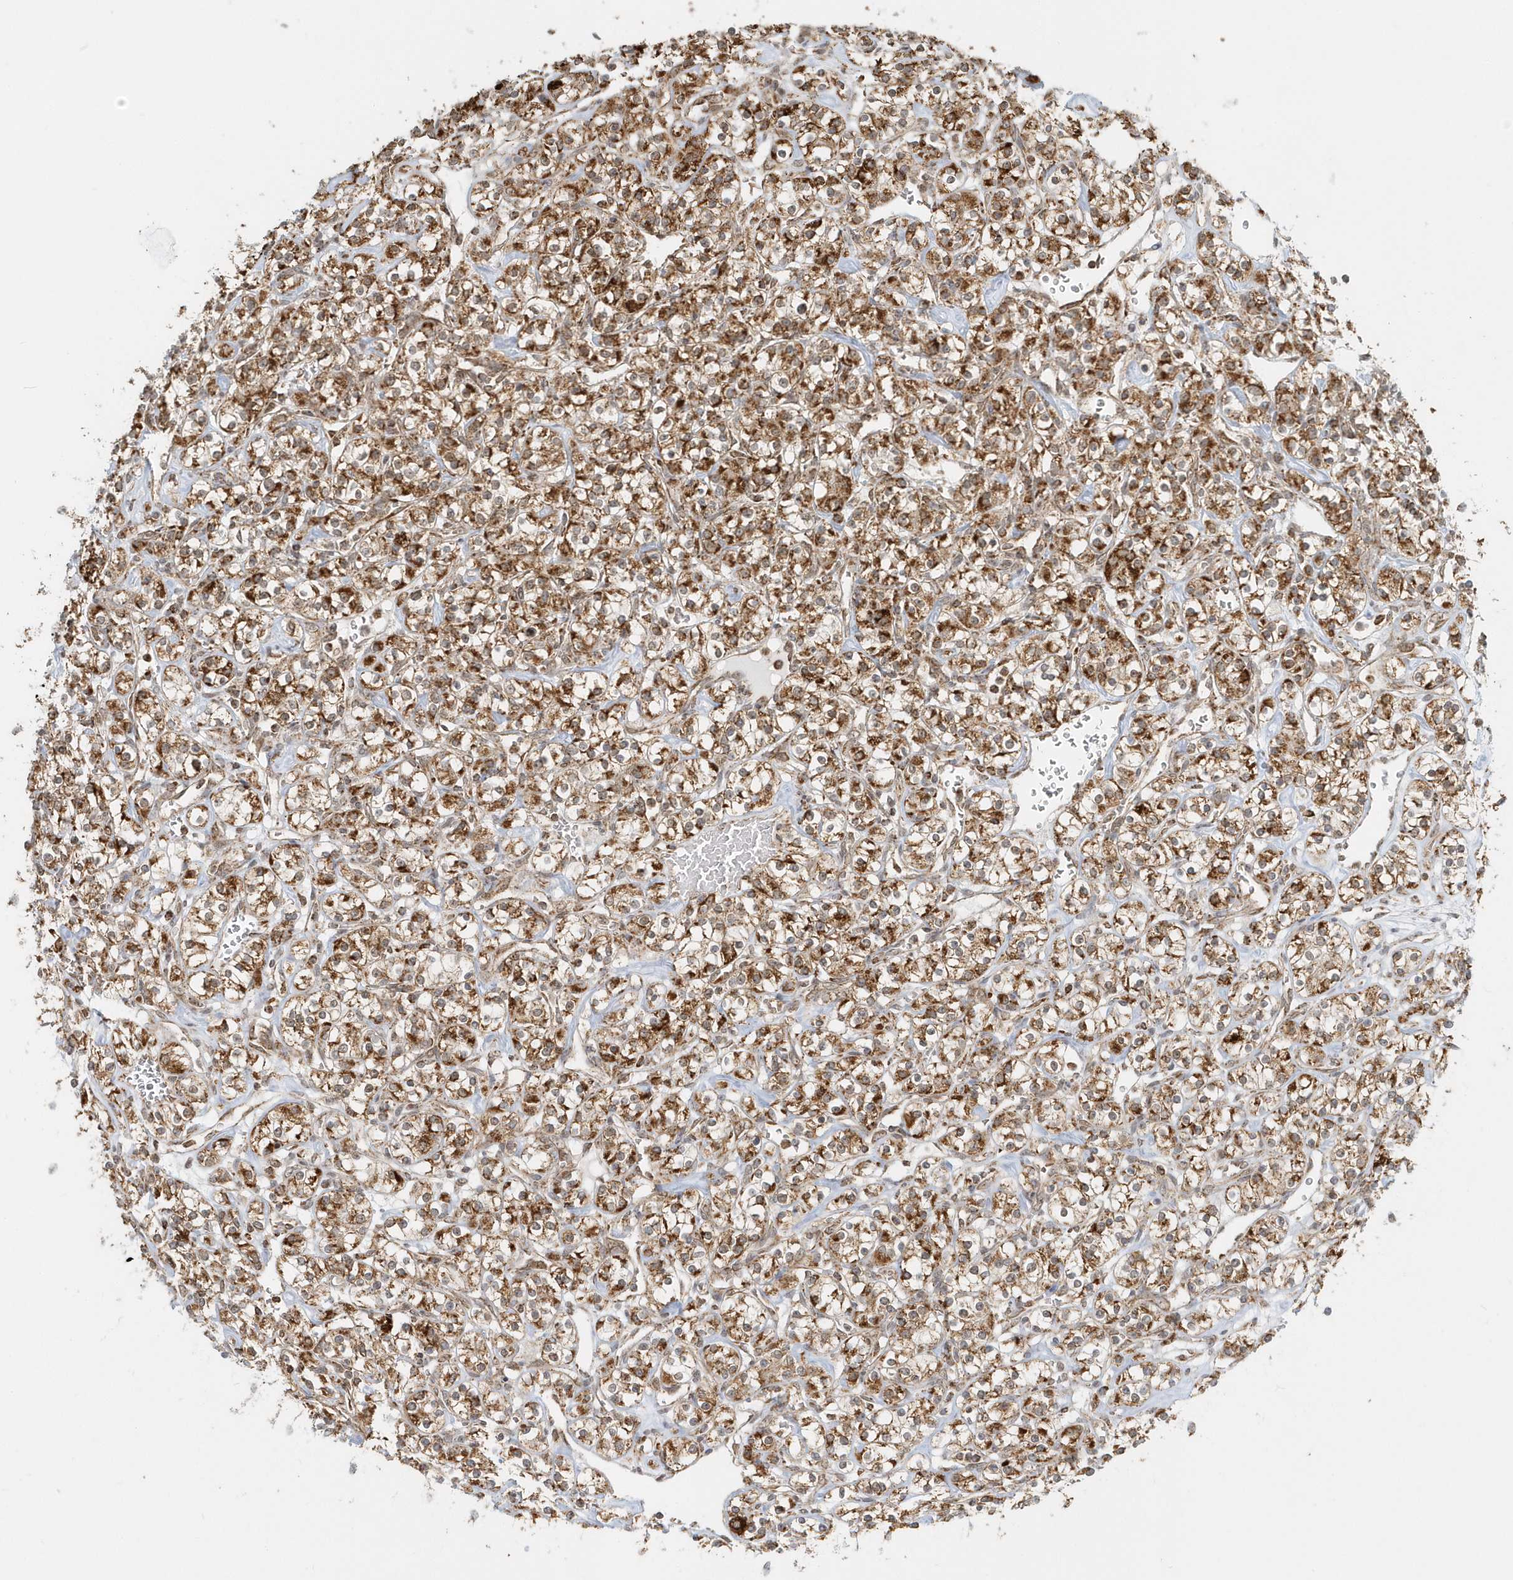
{"staining": {"intensity": "moderate", "quantity": ">75%", "location": "cytoplasmic/membranous"}, "tissue": "renal cancer", "cell_type": "Tumor cells", "image_type": "cancer", "snomed": [{"axis": "morphology", "description": "Adenocarcinoma, NOS"}, {"axis": "topography", "description": "Kidney"}], "caption": "Immunohistochemistry staining of renal cancer (adenocarcinoma), which displays medium levels of moderate cytoplasmic/membranous staining in approximately >75% of tumor cells indicating moderate cytoplasmic/membranous protein expression. The staining was performed using DAB (3,3'-diaminobenzidine) (brown) for protein detection and nuclei were counterstained in hematoxylin (blue).", "gene": "PSMD6", "patient": {"sex": "male", "age": 77}}